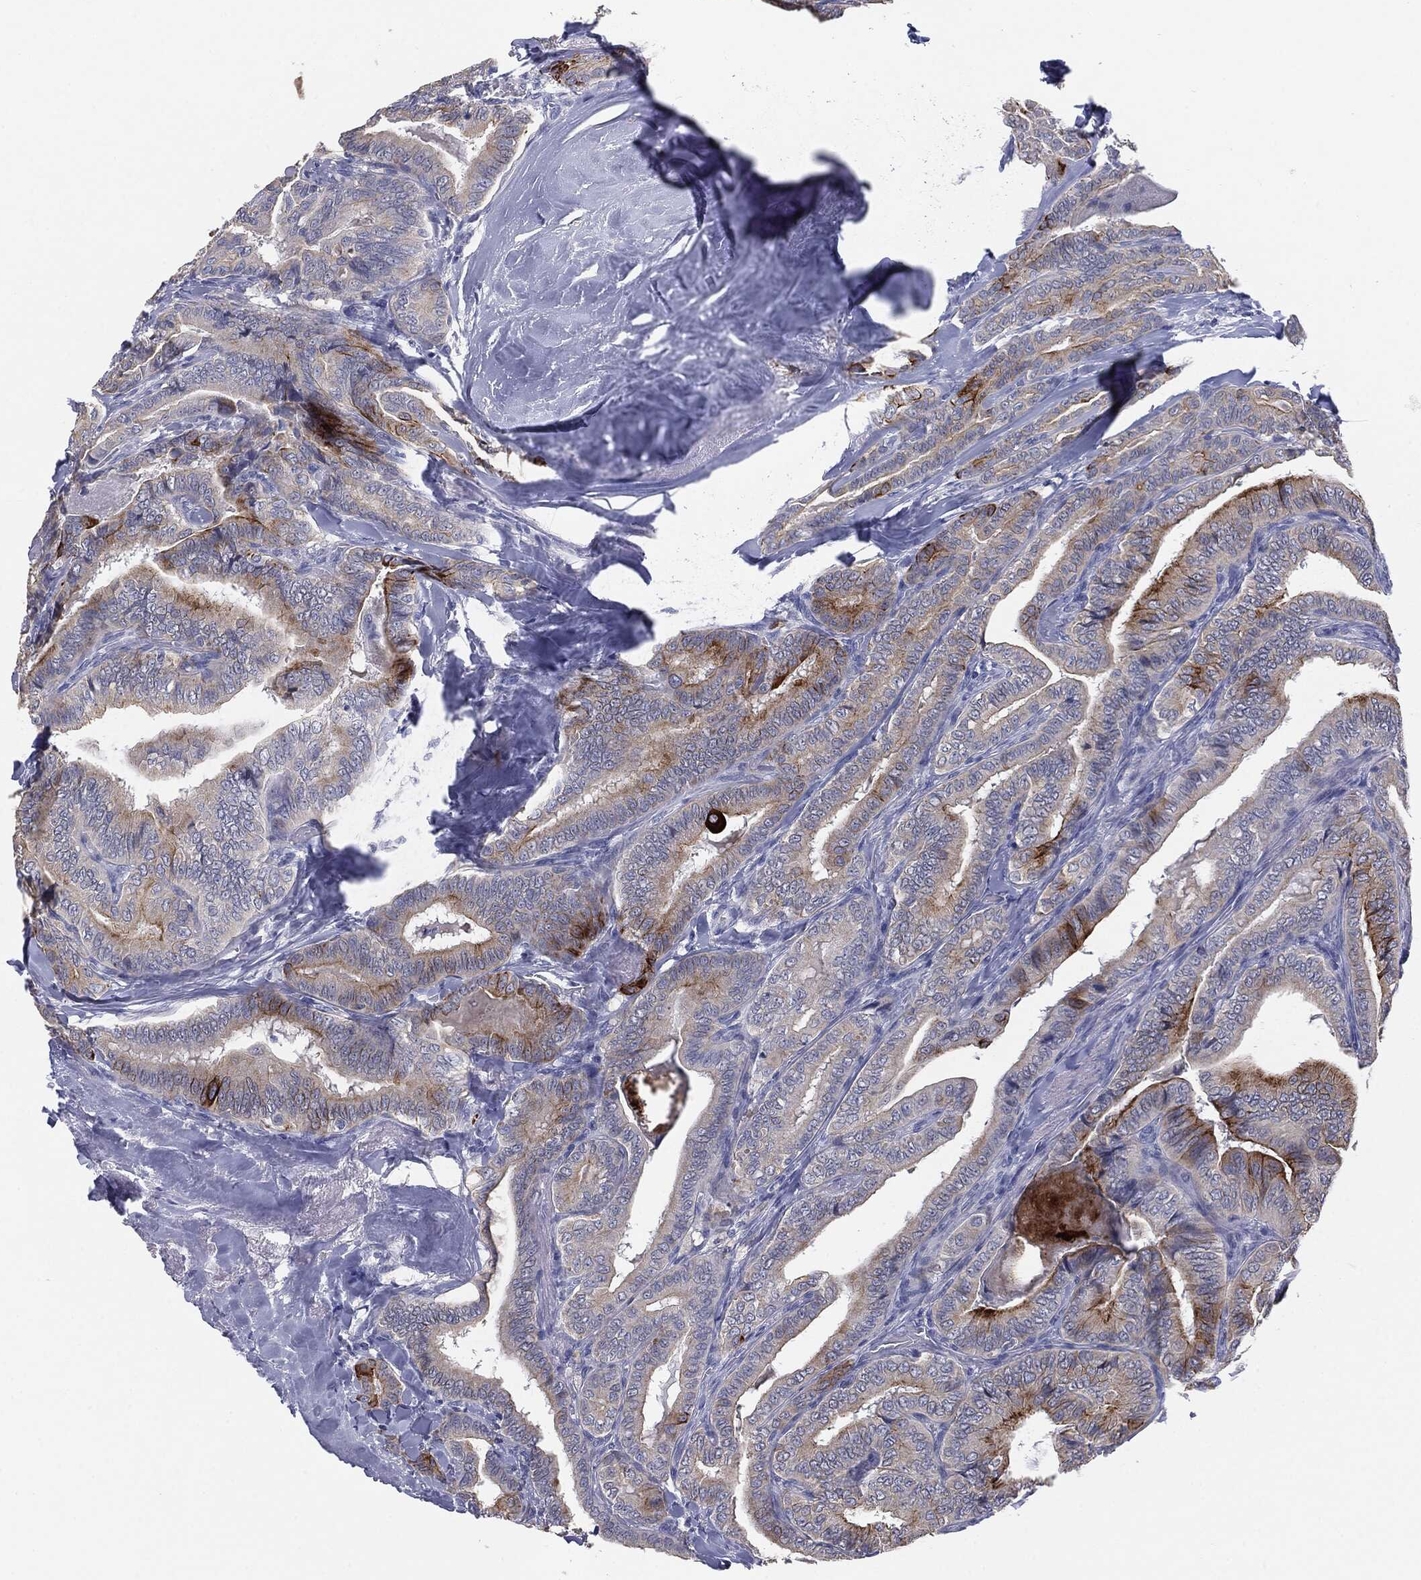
{"staining": {"intensity": "strong", "quantity": "<25%", "location": "cytoplasmic/membranous"}, "tissue": "thyroid cancer", "cell_type": "Tumor cells", "image_type": "cancer", "snomed": [{"axis": "morphology", "description": "Papillary adenocarcinoma, NOS"}, {"axis": "topography", "description": "Thyroid gland"}], "caption": "Tumor cells exhibit medium levels of strong cytoplasmic/membranous positivity in about <25% of cells in thyroid papillary adenocarcinoma. (DAB IHC, brown staining for protein, blue staining for nuclei).", "gene": "MUC1", "patient": {"sex": "male", "age": 61}}